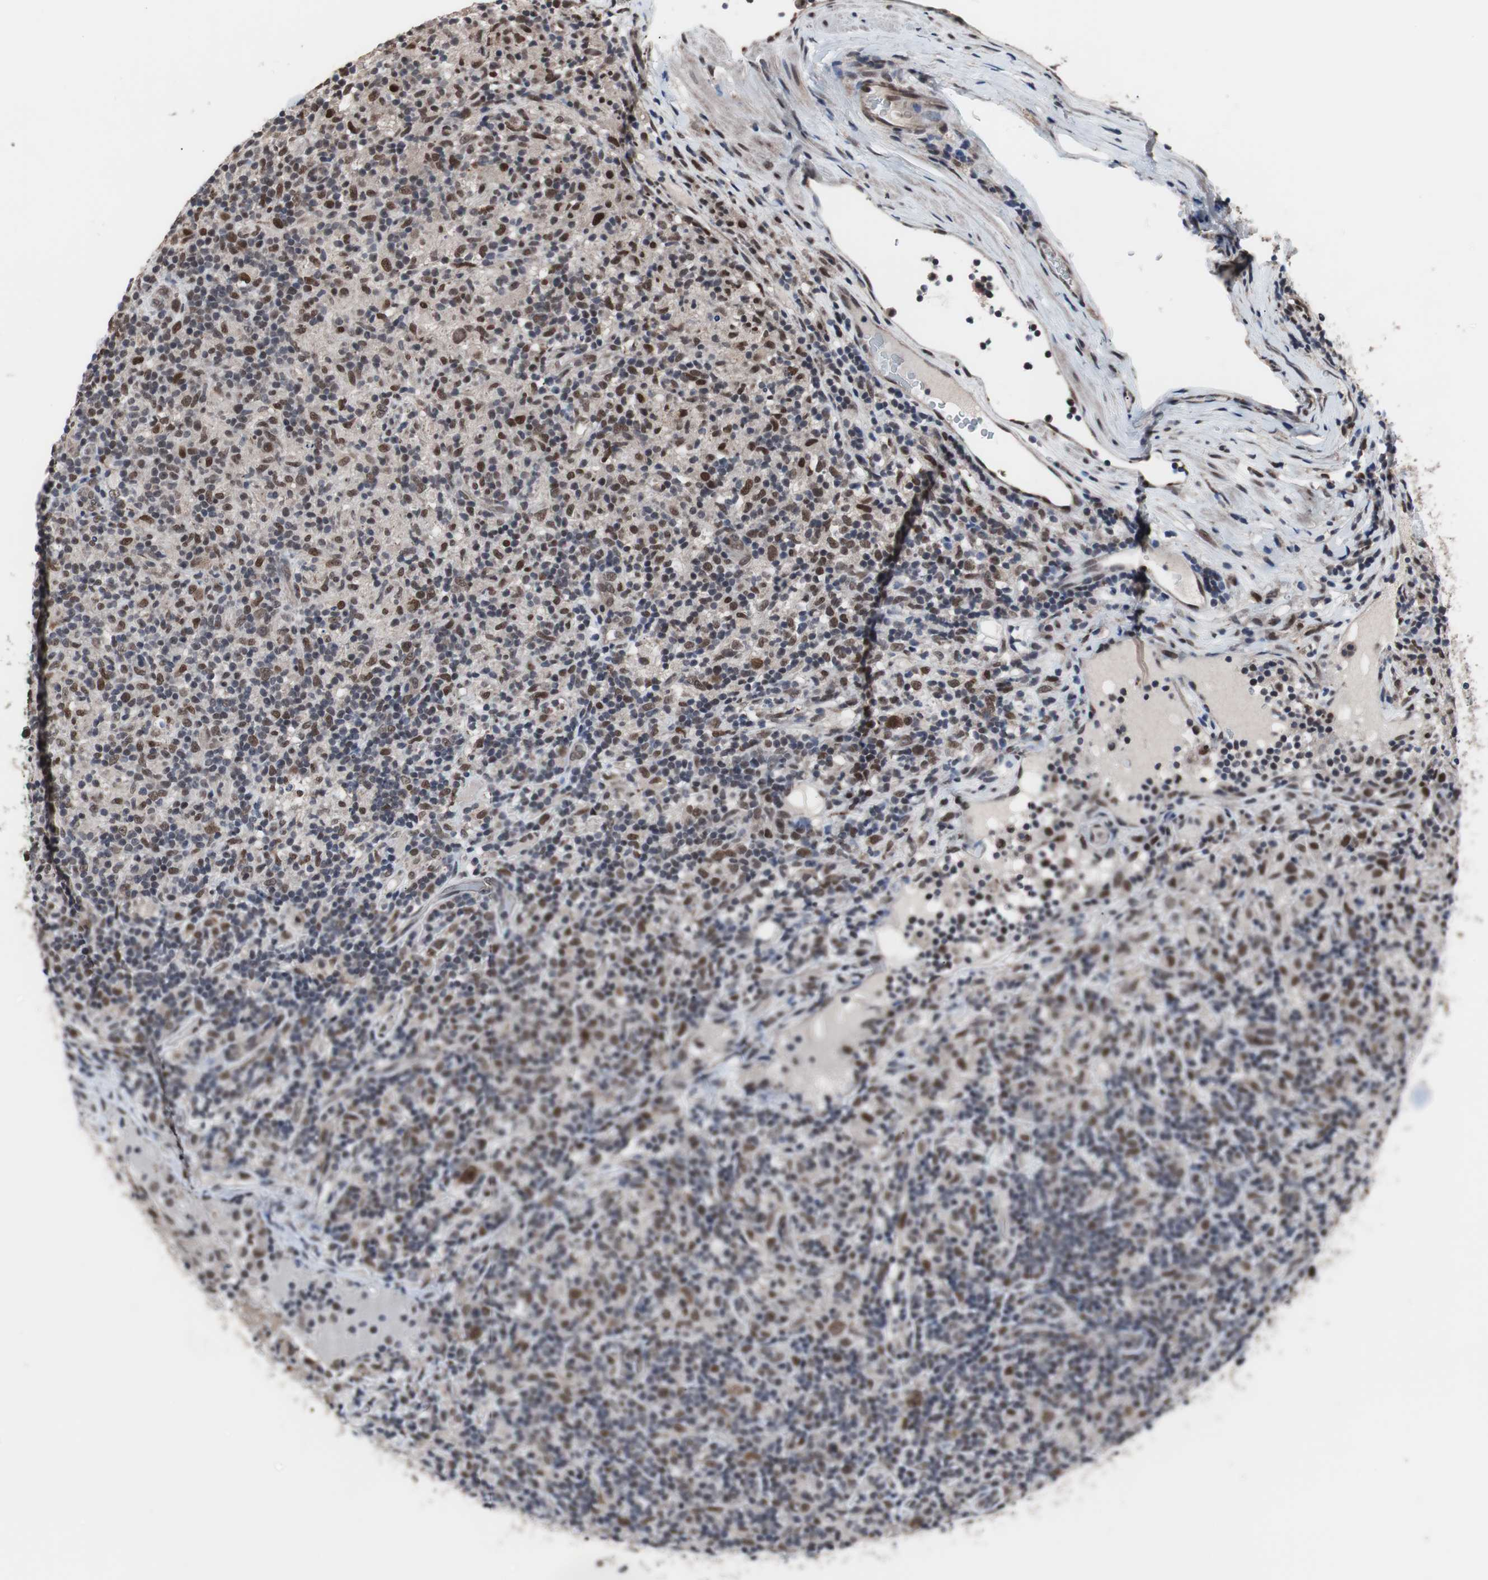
{"staining": {"intensity": "strong", "quantity": ">75%", "location": "nuclear"}, "tissue": "lymphoma", "cell_type": "Tumor cells", "image_type": "cancer", "snomed": [{"axis": "morphology", "description": "Hodgkin's disease, NOS"}, {"axis": "topography", "description": "Lymph node"}], "caption": "Tumor cells exhibit high levels of strong nuclear staining in about >75% of cells in human lymphoma.", "gene": "GTF2F2", "patient": {"sex": "male", "age": 70}}